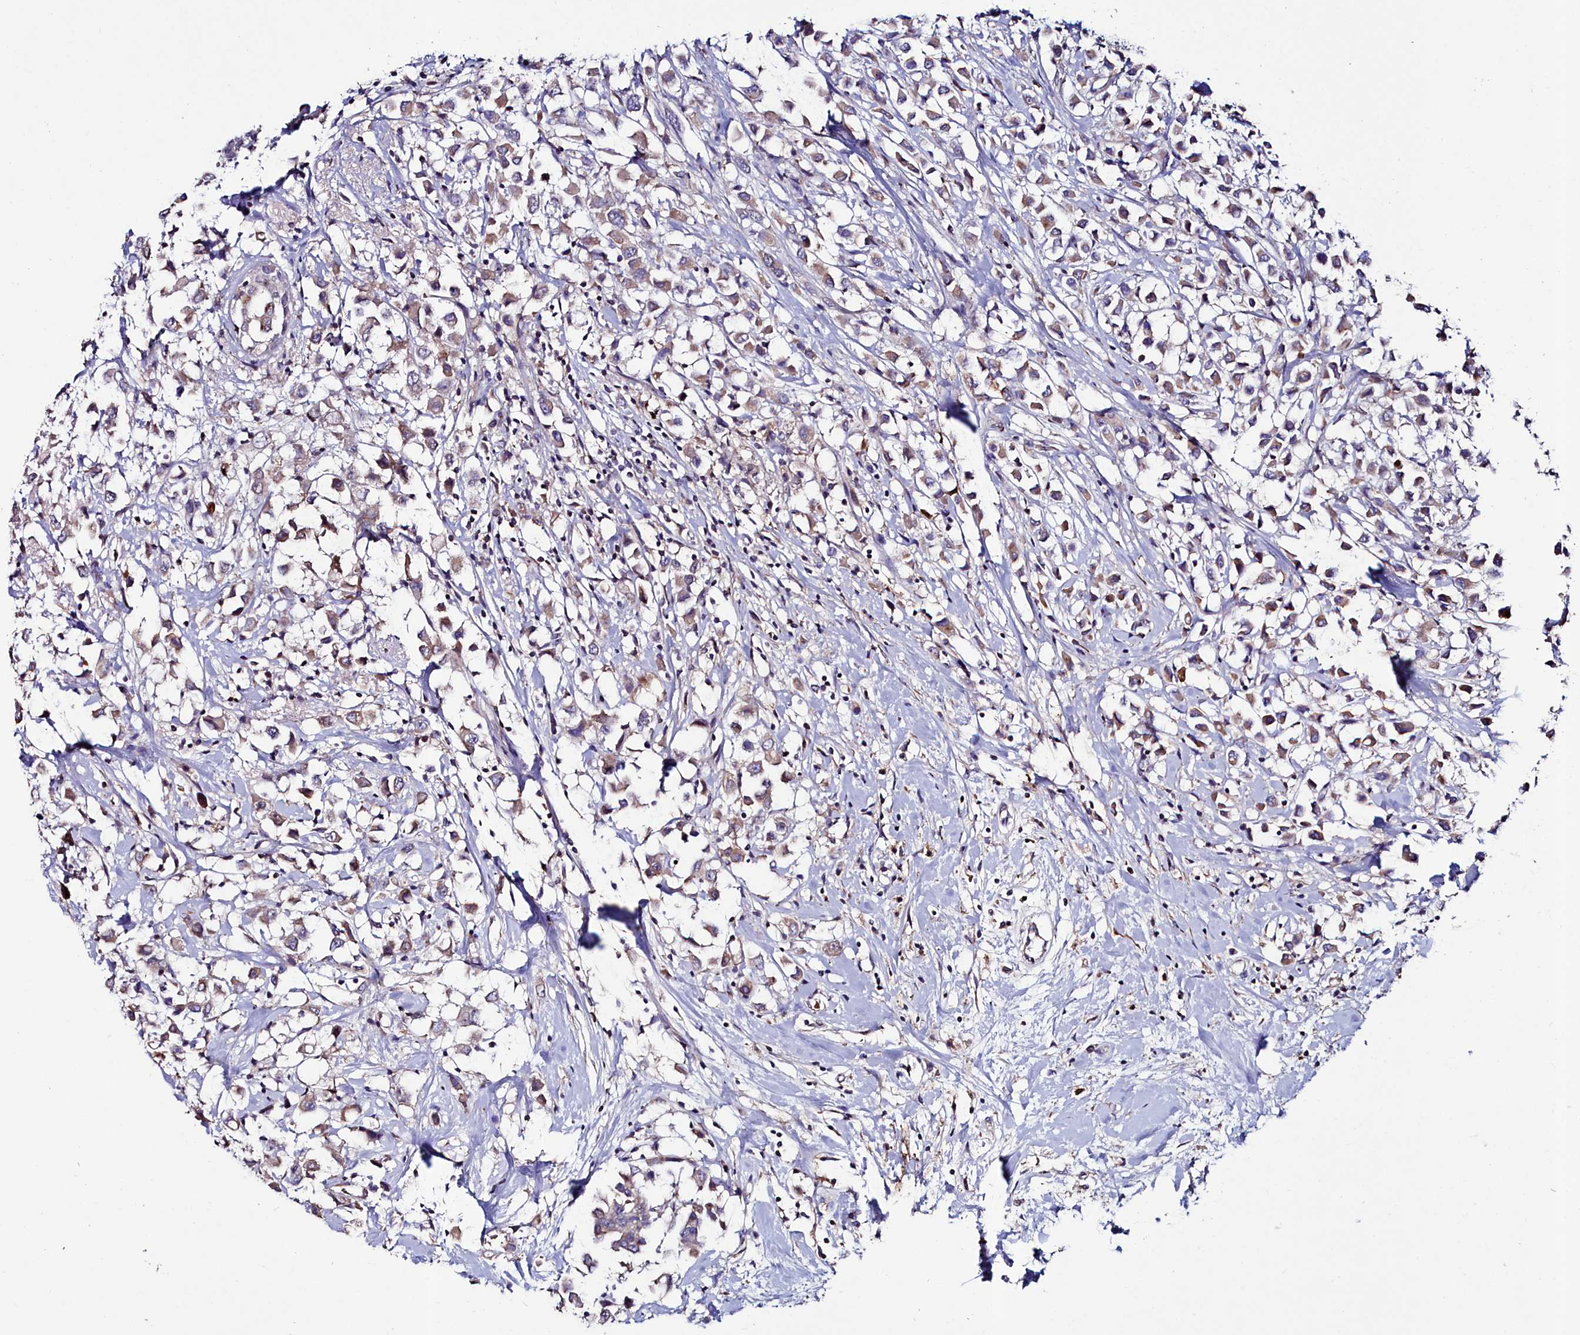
{"staining": {"intensity": "weak", "quantity": ">75%", "location": "cytoplasmic/membranous"}, "tissue": "breast cancer", "cell_type": "Tumor cells", "image_type": "cancer", "snomed": [{"axis": "morphology", "description": "Duct carcinoma"}, {"axis": "topography", "description": "Breast"}], "caption": "Protein expression analysis of human infiltrating ductal carcinoma (breast) reveals weak cytoplasmic/membranous expression in about >75% of tumor cells. (Brightfield microscopy of DAB IHC at high magnification).", "gene": "AMBRA1", "patient": {"sex": "female", "age": 61}}